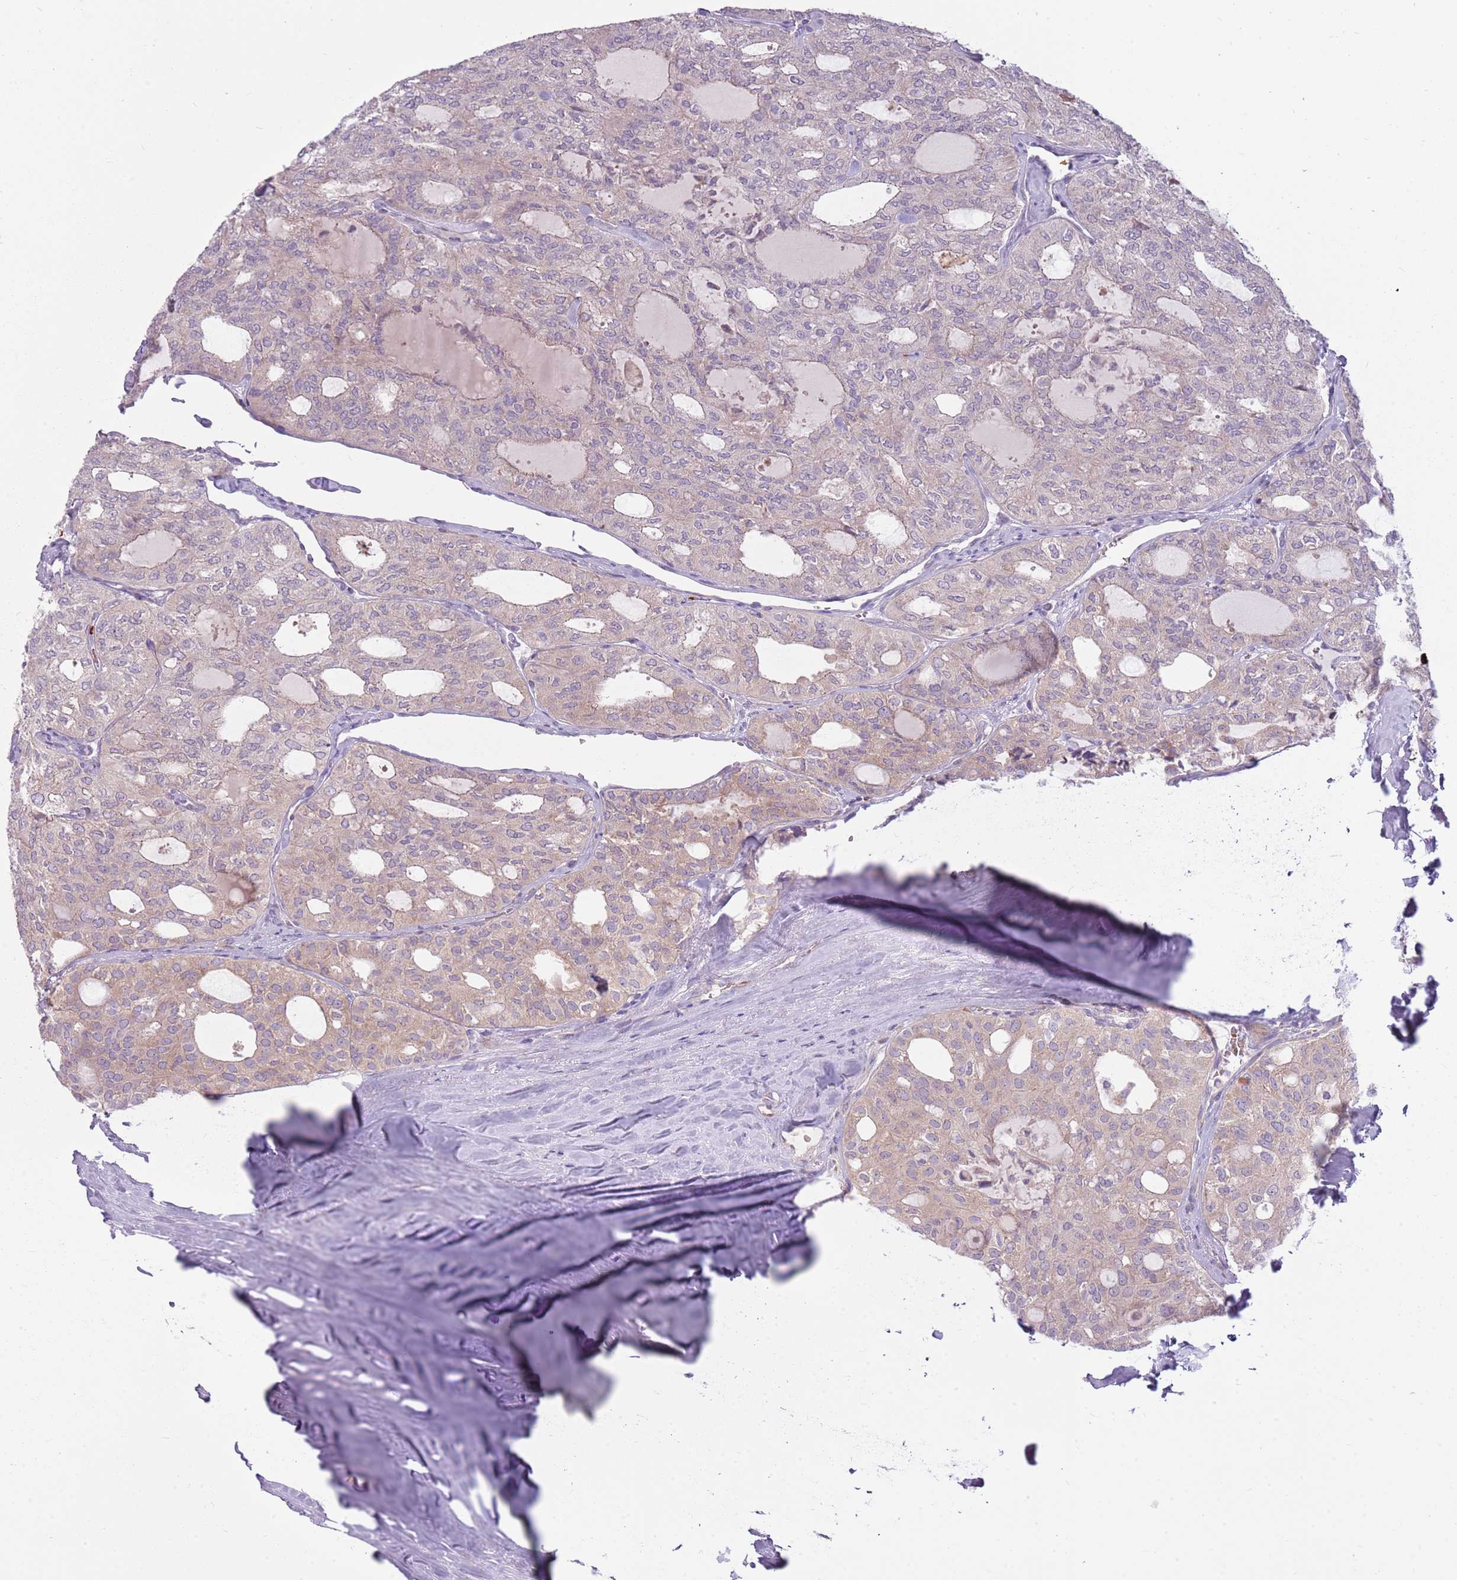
{"staining": {"intensity": "weak", "quantity": "<25%", "location": "cytoplasmic/membranous"}, "tissue": "thyroid cancer", "cell_type": "Tumor cells", "image_type": "cancer", "snomed": [{"axis": "morphology", "description": "Follicular adenoma carcinoma, NOS"}, {"axis": "topography", "description": "Thyroid gland"}], "caption": "An image of thyroid cancer stained for a protein reveals no brown staining in tumor cells.", "gene": "HSPA14", "patient": {"sex": "male", "age": 75}}